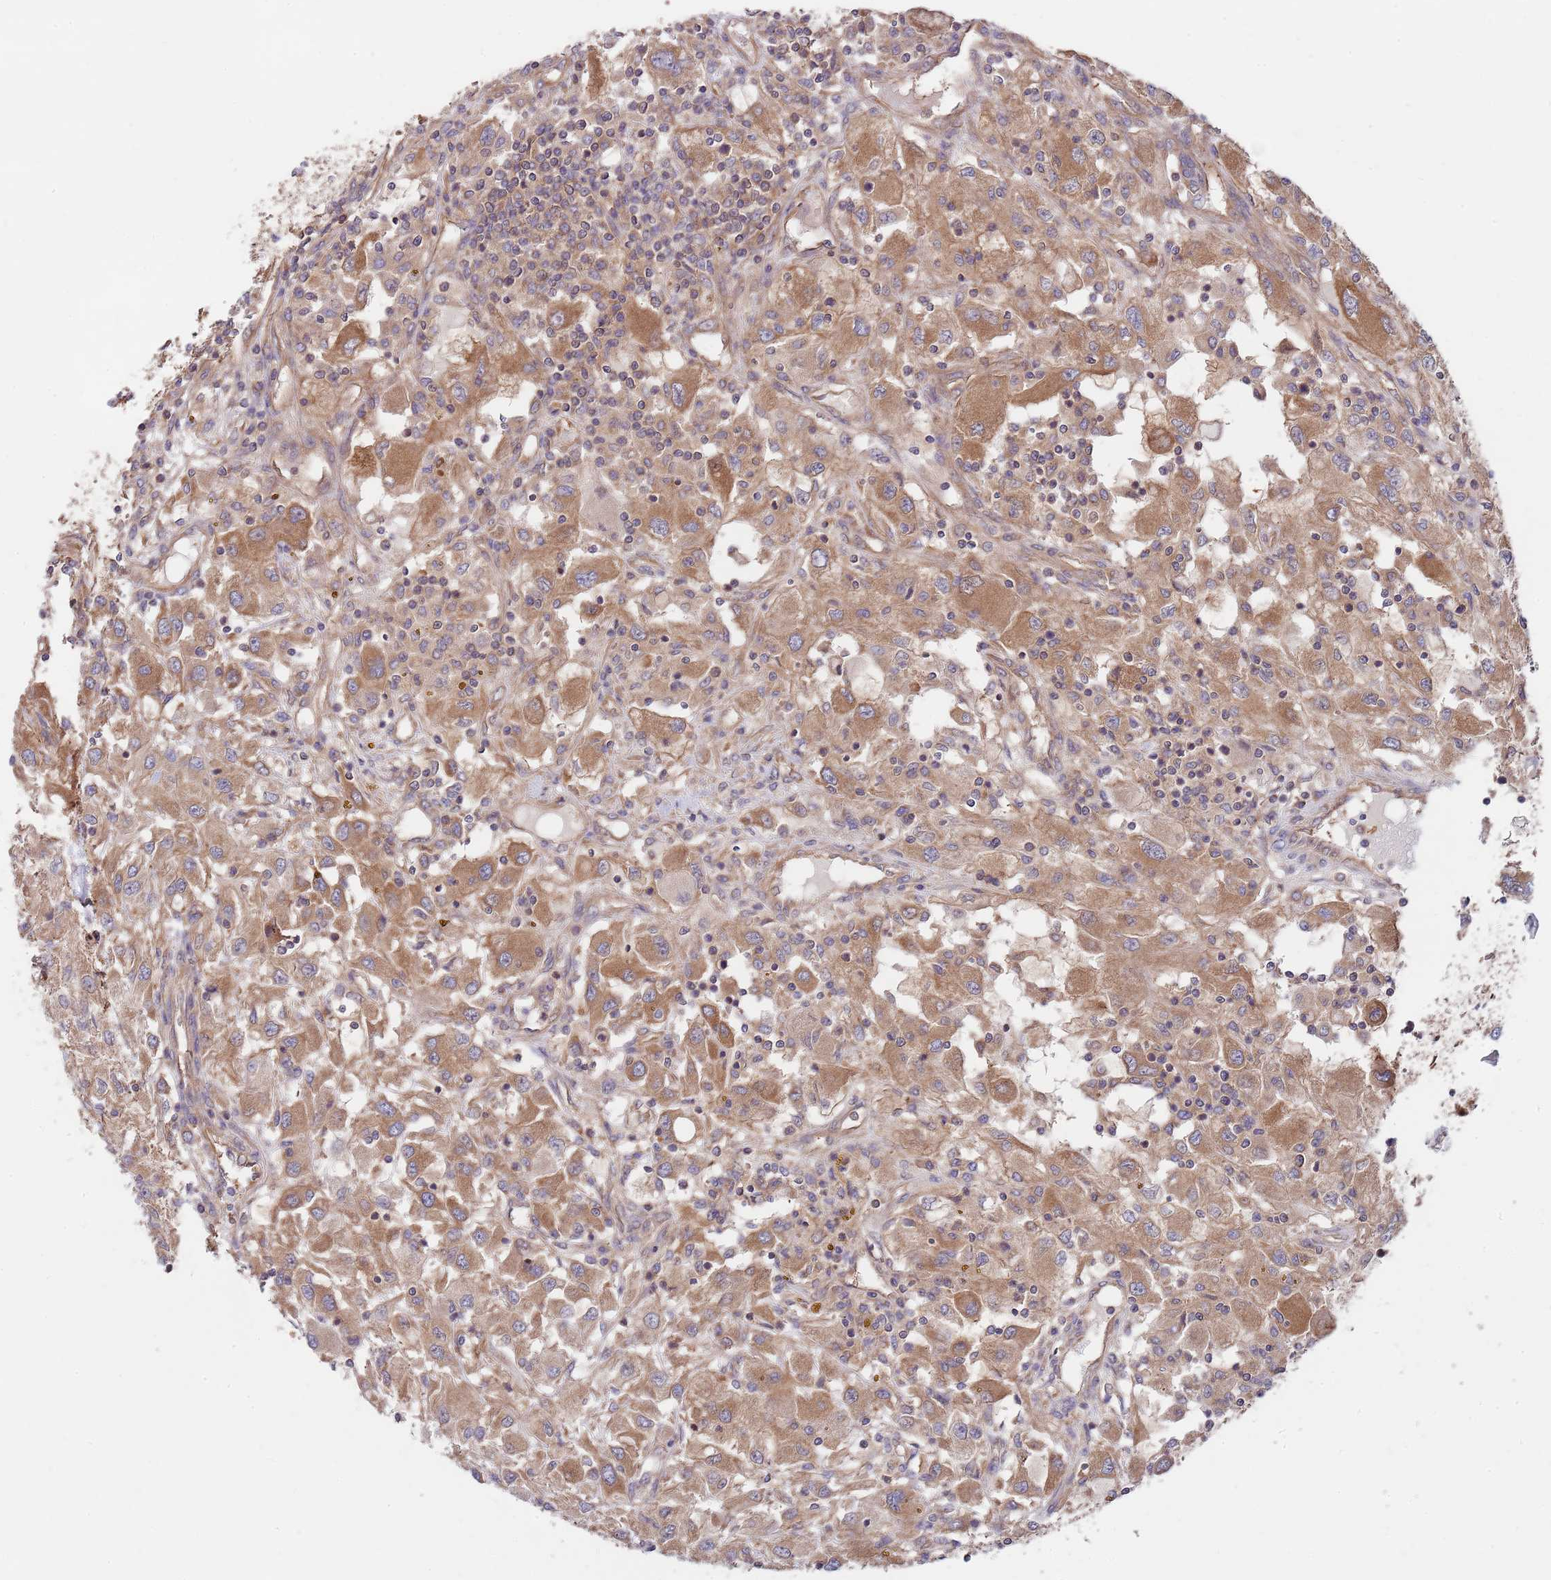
{"staining": {"intensity": "moderate", "quantity": ">75%", "location": "cytoplasmic/membranous"}, "tissue": "renal cancer", "cell_type": "Tumor cells", "image_type": "cancer", "snomed": [{"axis": "morphology", "description": "Adenocarcinoma, NOS"}, {"axis": "topography", "description": "Kidney"}], "caption": "The photomicrograph demonstrates immunohistochemical staining of adenocarcinoma (renal). There is moderate cytoplasmic/membranous staining is identified in approximately >75% of tumor cells. The staining is performed using DAB (3,3'-diaminobenzidine) brown chromogen to label protein expression. The nuclei are counter-stained blue using hematoxylin.", "gene": "EIF3F", "patient": {"sex": "female", "age": 67}}